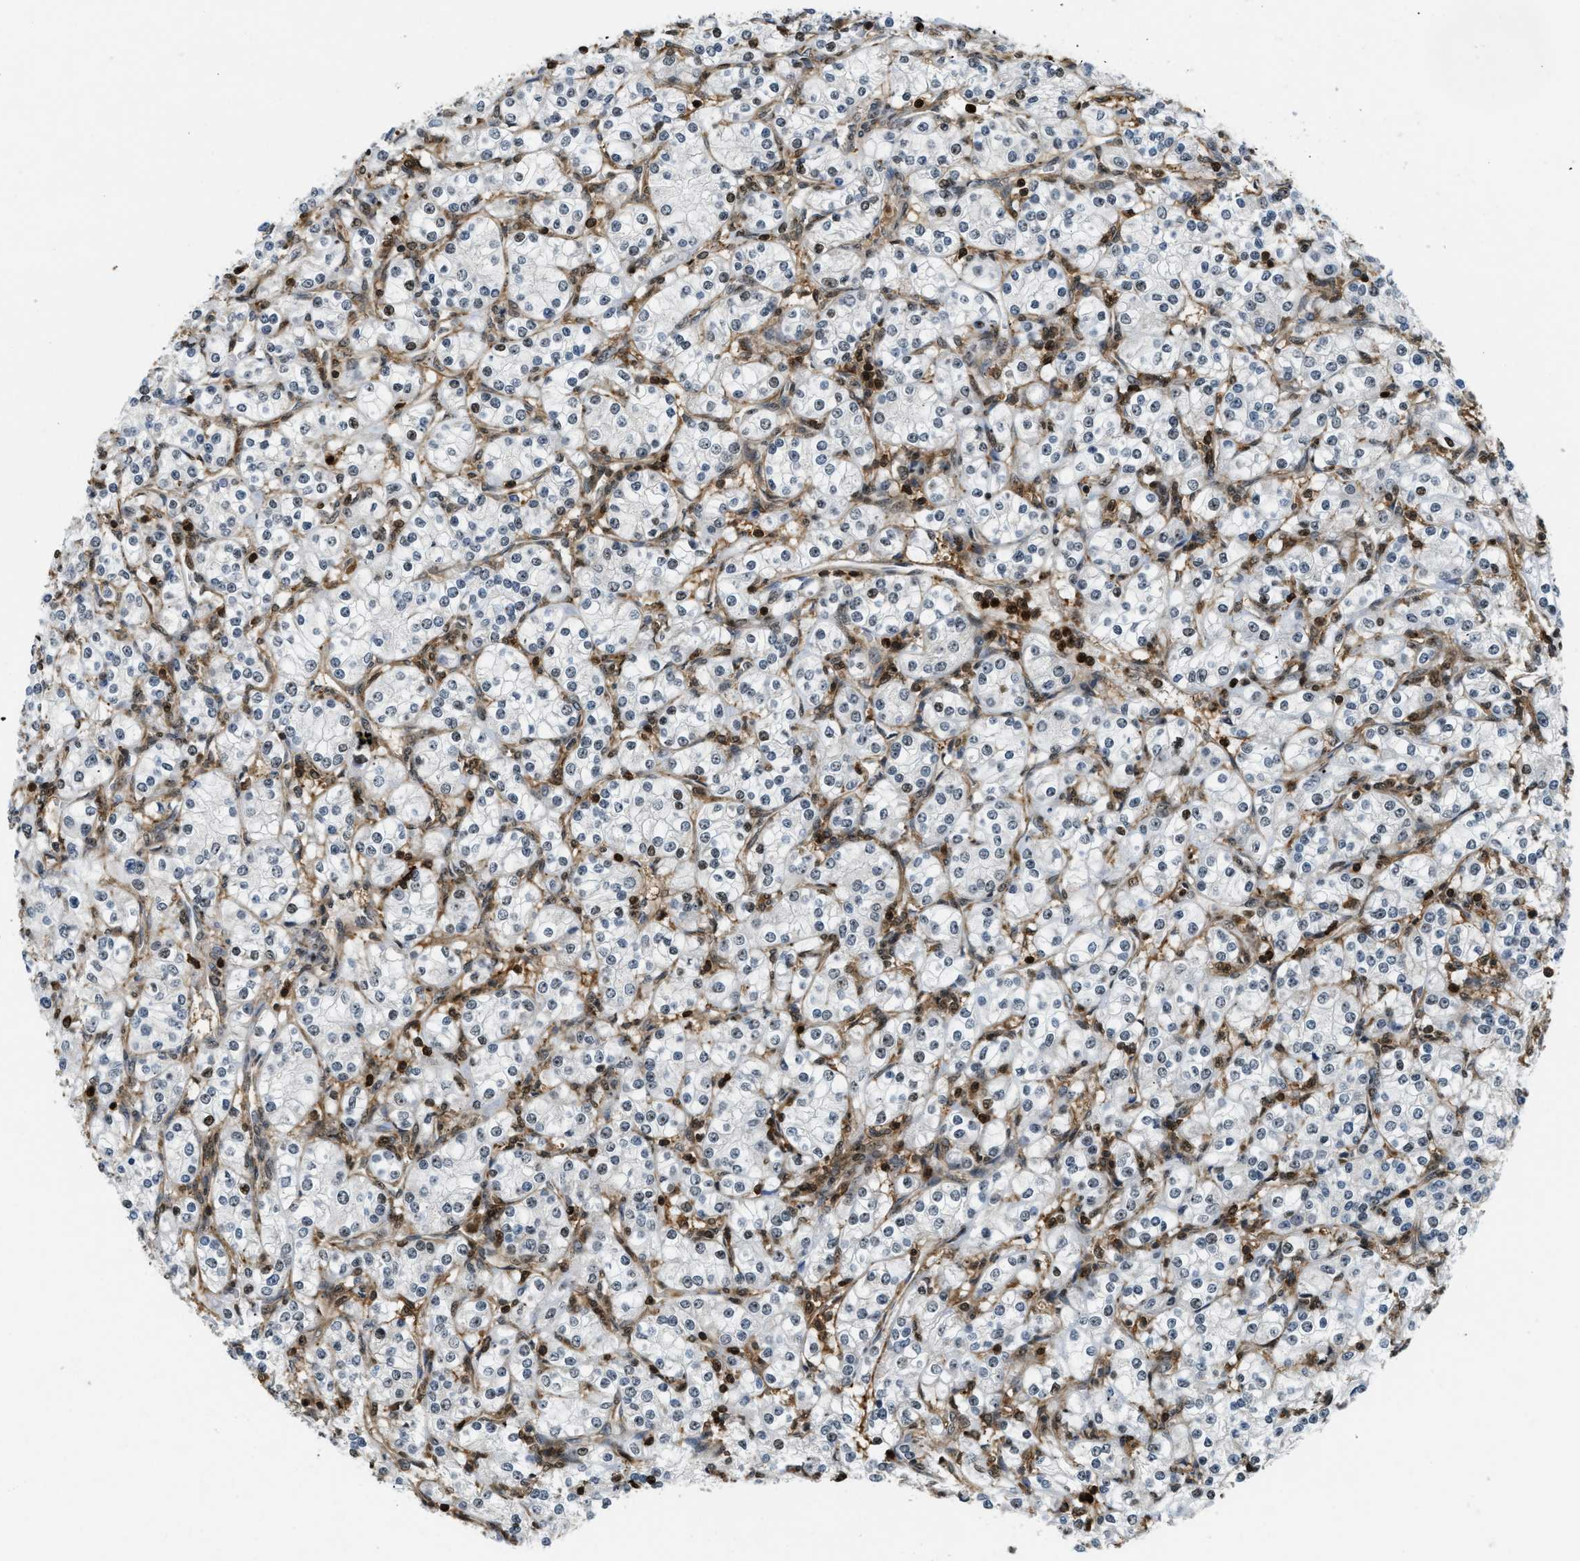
{"staining": {"intensity": "weak", "quantity": "<25%", "location": "nuclear"}, "tissue": "renal cancer", "cell_type": "Tumor cells", "image_type": "cancer", "snomed": [{"axis": "morphology", "description": "Adenocarcinoma, NOS"}, {"axis": "topography", "description": "Kidney"}], "caption": "Tumor cells are negative for protein expression in human renal adenocarcinoma.", "gene": "E2F1", "patient": {"sex": "male", "age": 77}}